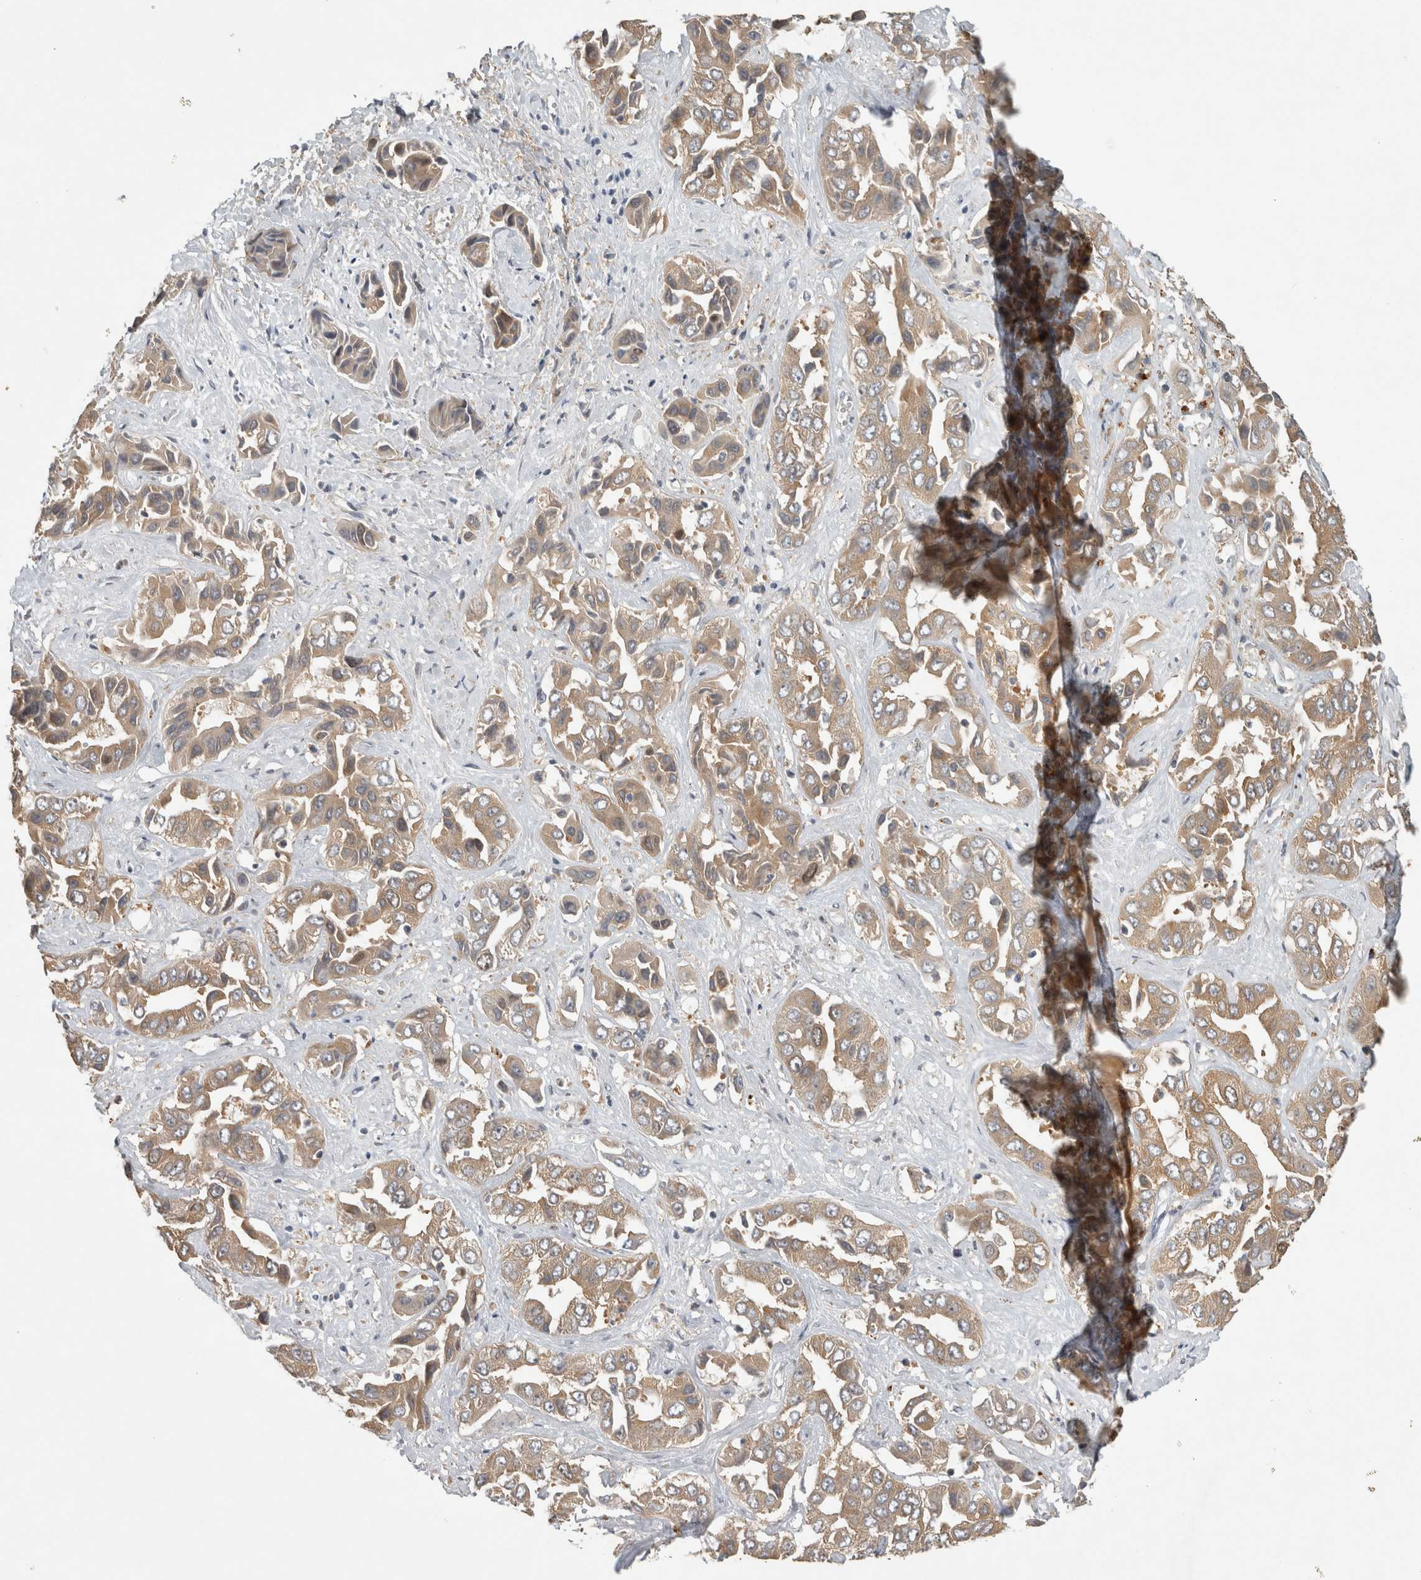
{"staining": {"intensity": "weak", "quantity": ">75%", "location": "cytoplasmic/membranous"}, "tissue": "liver cancer", "cell_type": "Tumor cells", "image_type": "cancer", "snomed": [{"axis": "morphology", "description": "Cholangiocarcinoma"}, {"axis": "topography", "description": "Liver"}], "caption": "Immunohistochemical staining of liver cholangiocarcinoma displays low levels of weak cytoplasmic/membranous protein expression in approximately >75% of tumor cells.", "gene": "TRMT61B", "patient": {"sex": "female", "age": 52}}